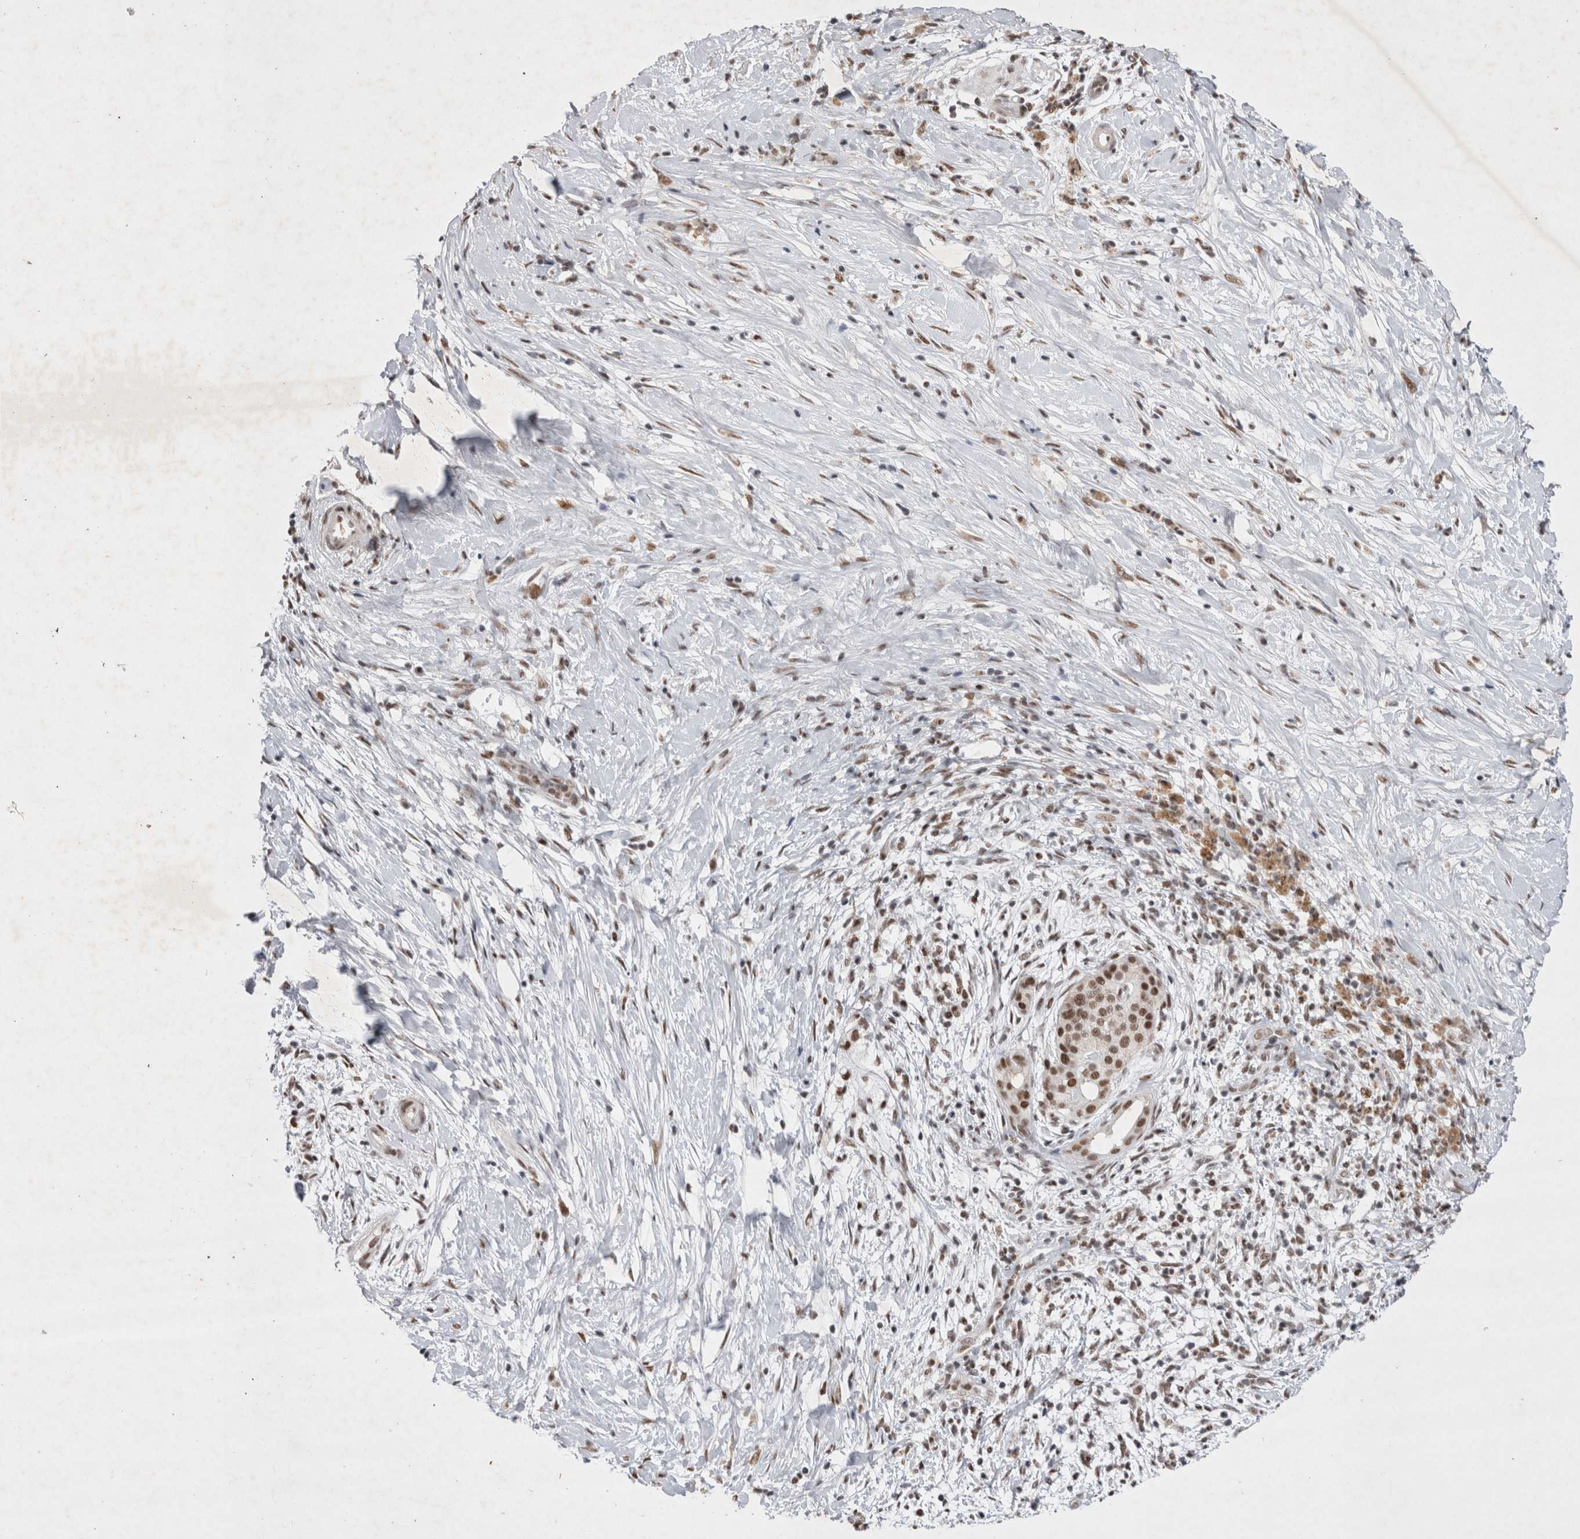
{"staining": {"intensity": "moderate", "quantity": ">75%", "location": "nuclear"}, "tissue": "pancreatic cancer", "cell_type": "Tumor cells", "image_type": "cancer", "snomed": [{"axis": "morphology", "description": "Adenocarcinoma, NOS"}, {"axis": "topography", "description": "Pancreas"}], "caption": "A medium amount of moderate nuclear staining is appreciated in about >75% of tumor cells in adenocarcinoma (pancreatic) tissue. (brown staining indicates protein expression, while blue staining denotes nuclei).", "gene": "RBM6", "patient": {"sex": "male", "age": 58}}